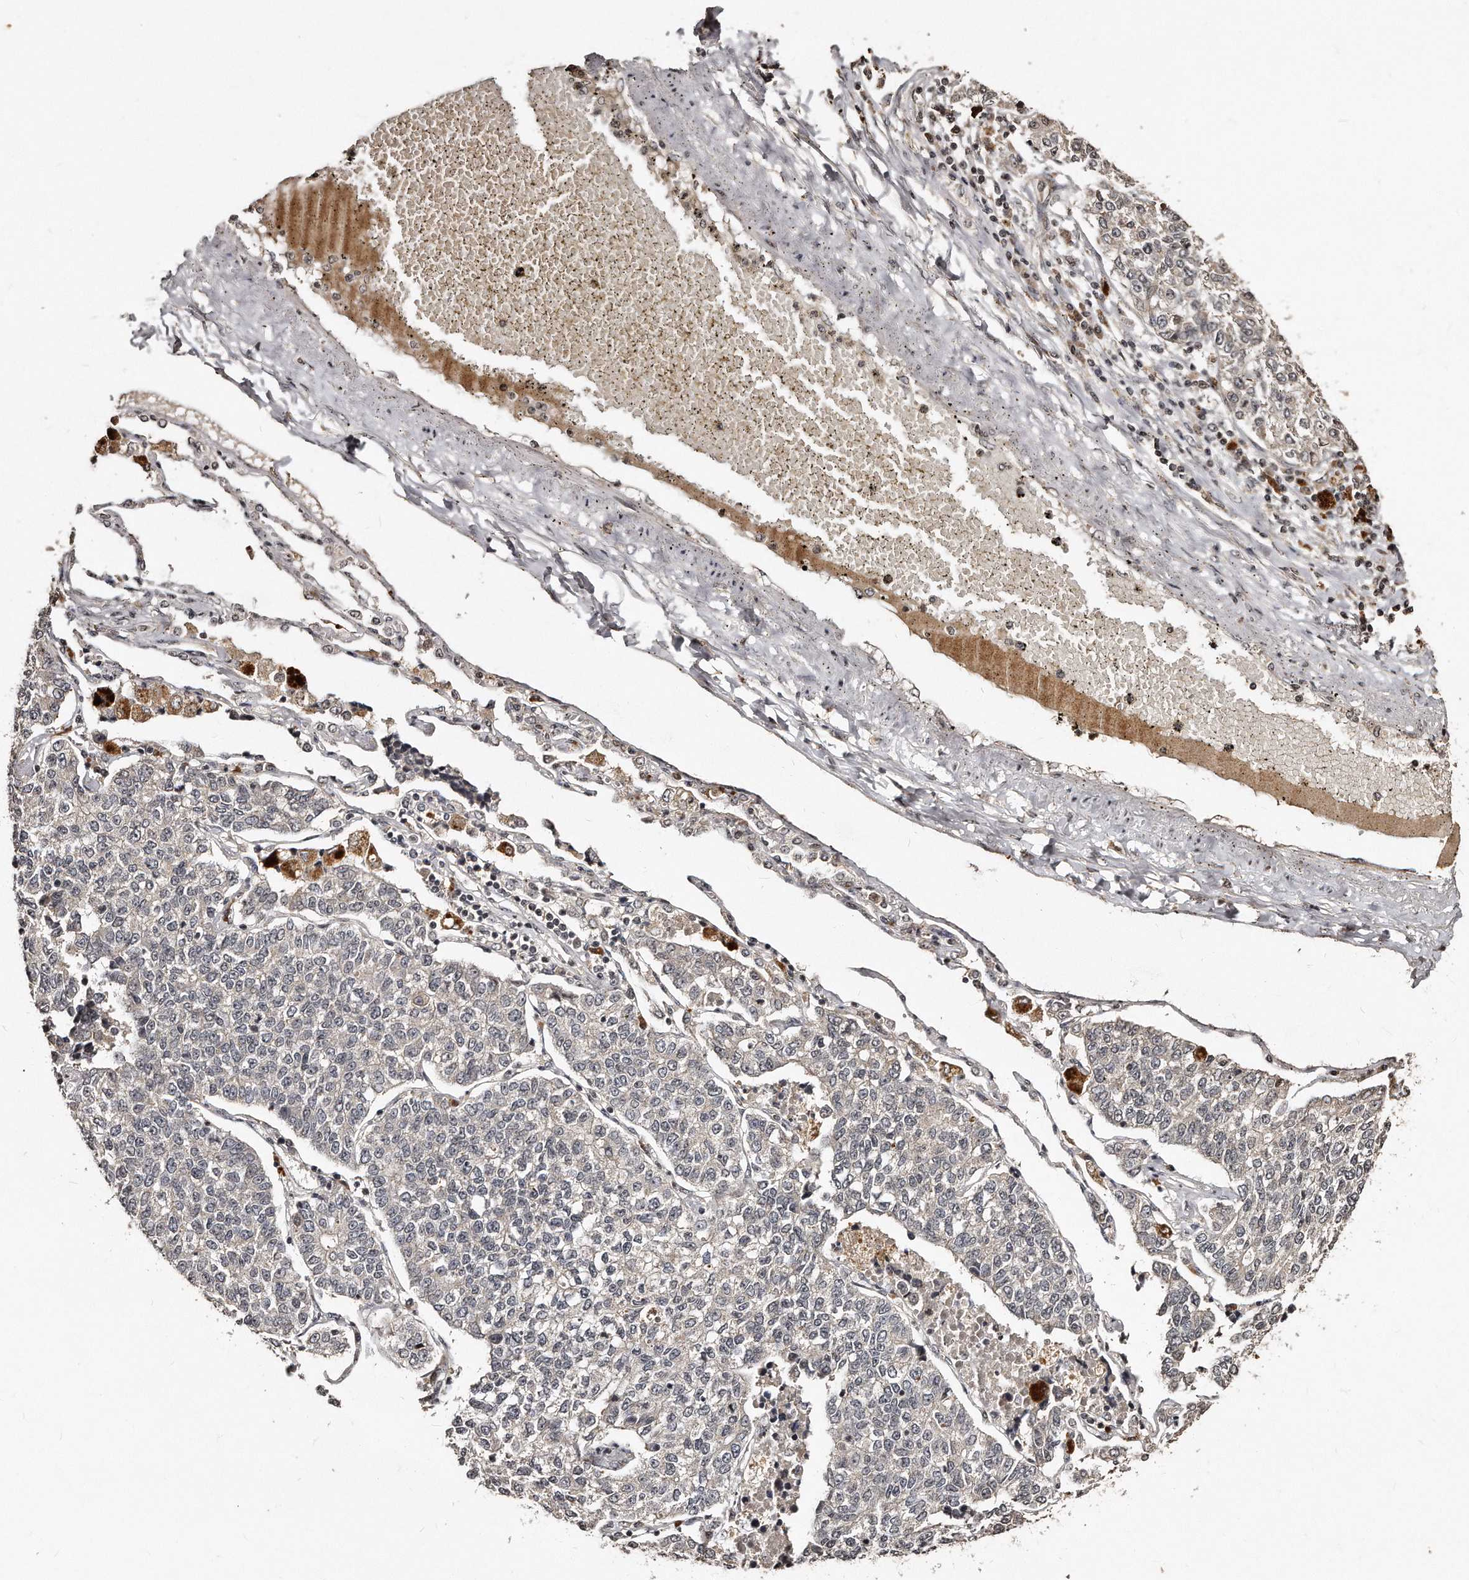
{"staining": {"intensity": "negative", "quantity": "none", "location": "none"}, "tissue": "lung cancer", "cell_type": "Tumor cells", "image_type": "cancer", "snomed": [{"axis": "morphology", "description": "Adenocarcinoma, NOS"}, {"axis": "topography", "description": "Lung"}], "caption": "Immunohistochemical staining of human lung adenocarcinoma reveals no significant staining in tumor cells. The staining was performed using DAB to visualize the protein expression in brown, while the nuclei were stained in blue with hematoxylin (Magnification: 20x).", "gene": "TSHR", "patient": {"sex": "male", "age": 49}}